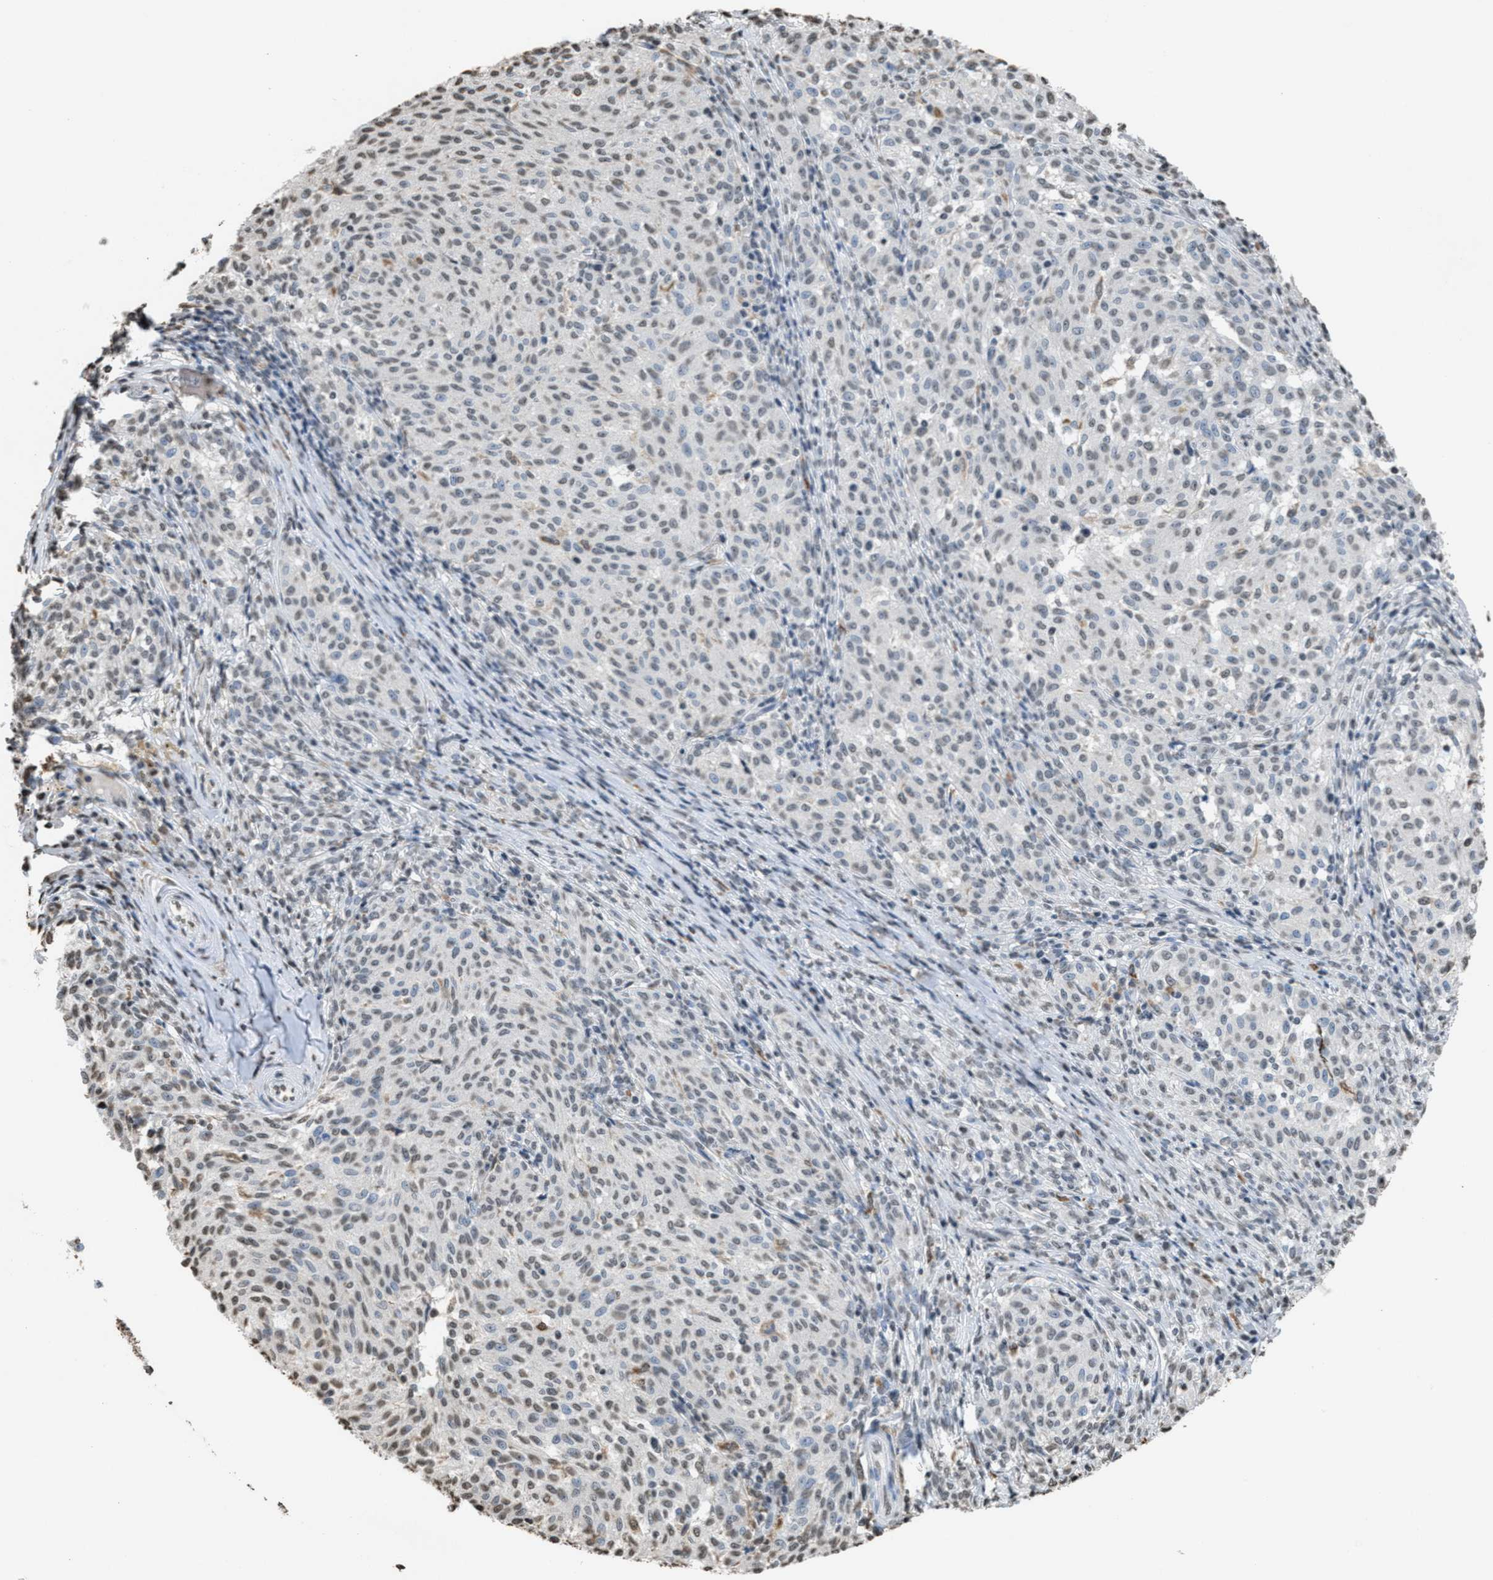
{"staining": {"intensity": "weak", "quantity": "<25%", "location": "nuclear"}, "tissue": "melanoma", "cell_type": "Tumor cells", "image_type": "cancer", "snomed": [{"axis": "morphology", "description": "Malignant melanoma, NOS"}, {"axis": "topography", "description": "Skin"}], "caption": "Immunohistochemistry (IHC) photomicrograph of human malignant melanoma stained for a protein (brown), which exhibits no staining in tumor cells.", "gene": "NUP88", "patient": {"sex": "female", "age": 72}}